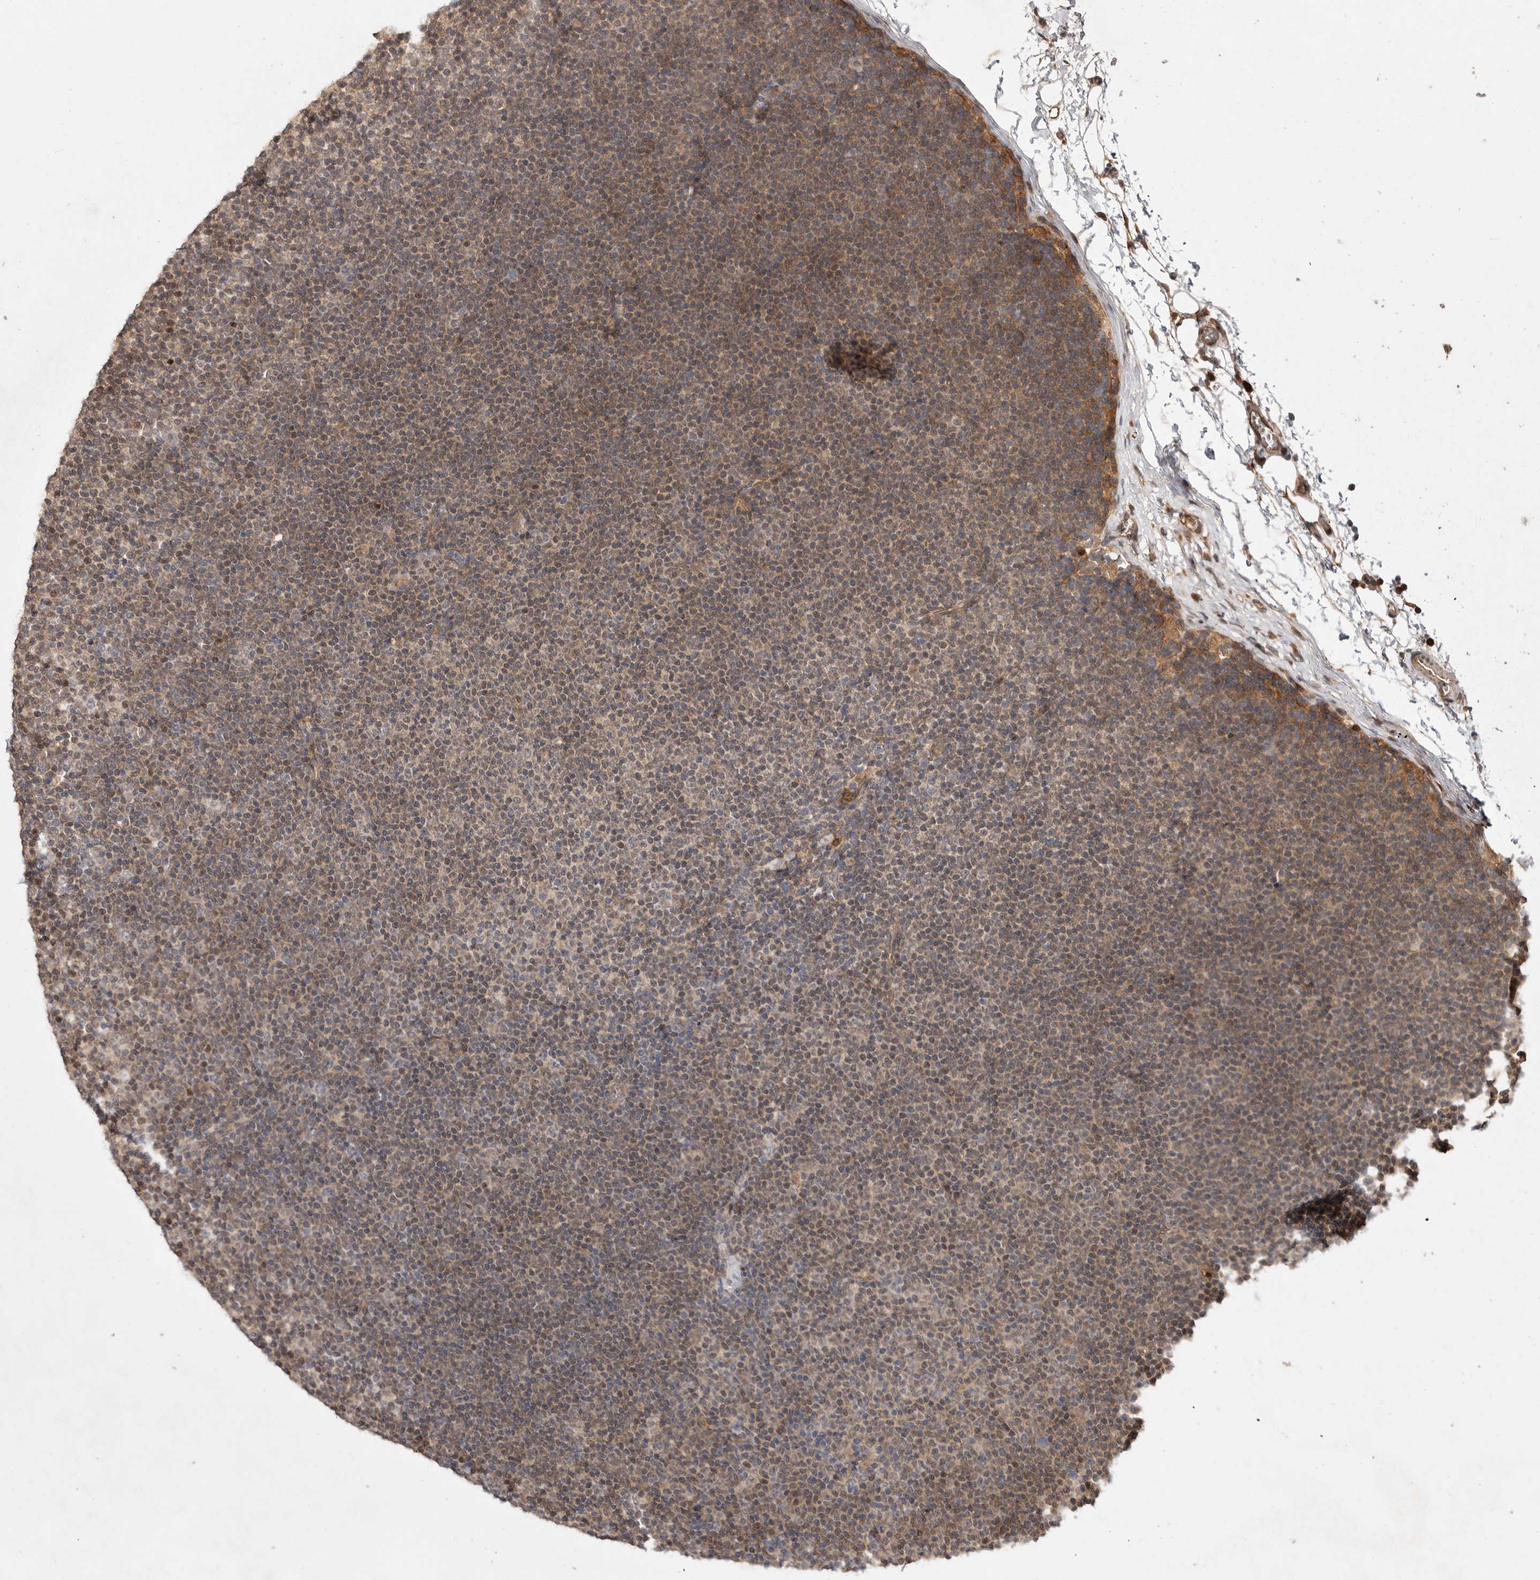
{"staining": {"intensity": "weak", "quantity": "25%-75%", "location": "cytoplasmic/membranous"}, "tissue": "lymphoma", "cell_type": "Tumor cells", "image_type": "cancer", "snomed": [{"axis": "morphology", "description": "Malignant lymphoma, non-Hodgkin's type, Low grade"}, {"axis": "topography", "description": "Lymph node"}], "caption": "There is low levels of weak cytoplasmic/membranous positivity in tumor cells of malignant lymphoma, non-Hodgkin's type (low-grade), as demonstrated by immunohistochemical staining (brown color).", "gene": "VN1R4", "patient": {"sex": "female", "age": 53}}